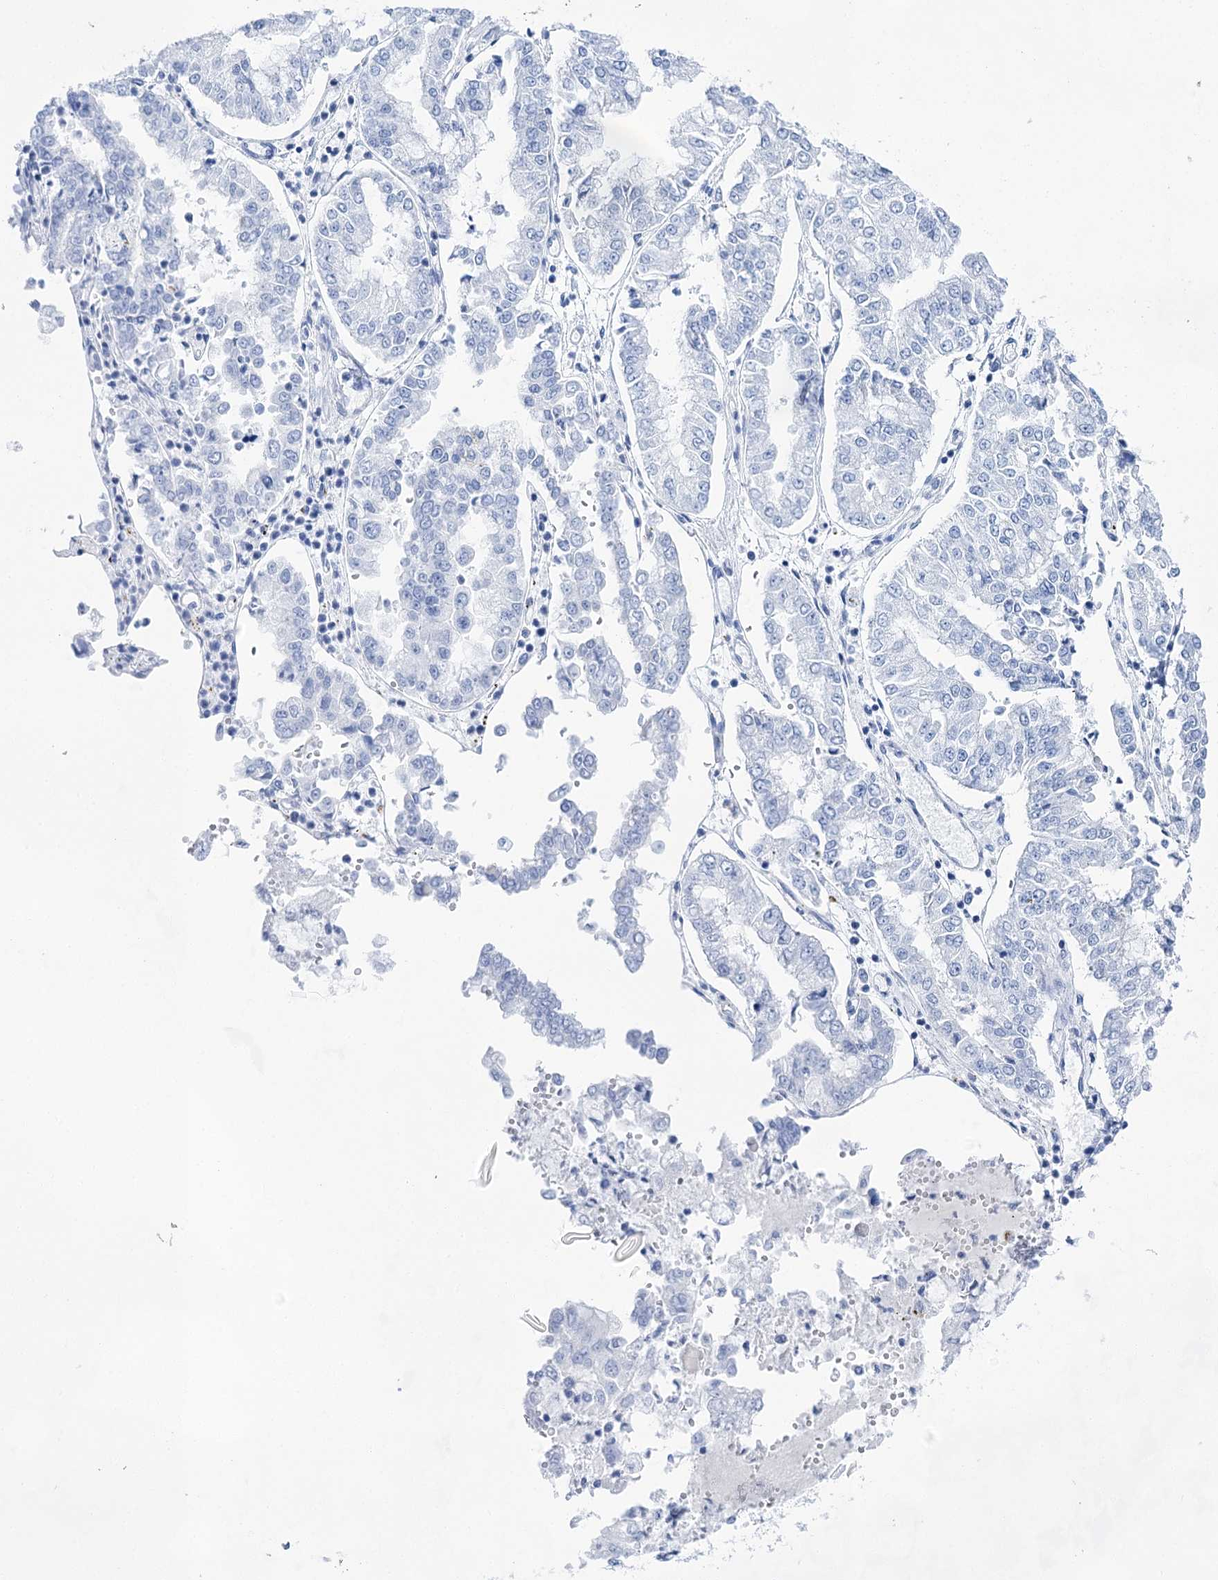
{"staining": {"intensity": "negative", "quantity": "none", "location": "none"}, "tissue": "stomach cancer", "cell_type": "Tumor cells", "image_type": "cancer", "snomed": [{"axis": "morphology", "description": "Adenocarcinoma, NOS"}, {"axis": "topography", "description": "Stomach"}], "caption": "IHC of human stomach cancer demonstrates no positivity in tumor cells.", "gene": "LALBA", "patient": {"sex": "male", "age": 76}}